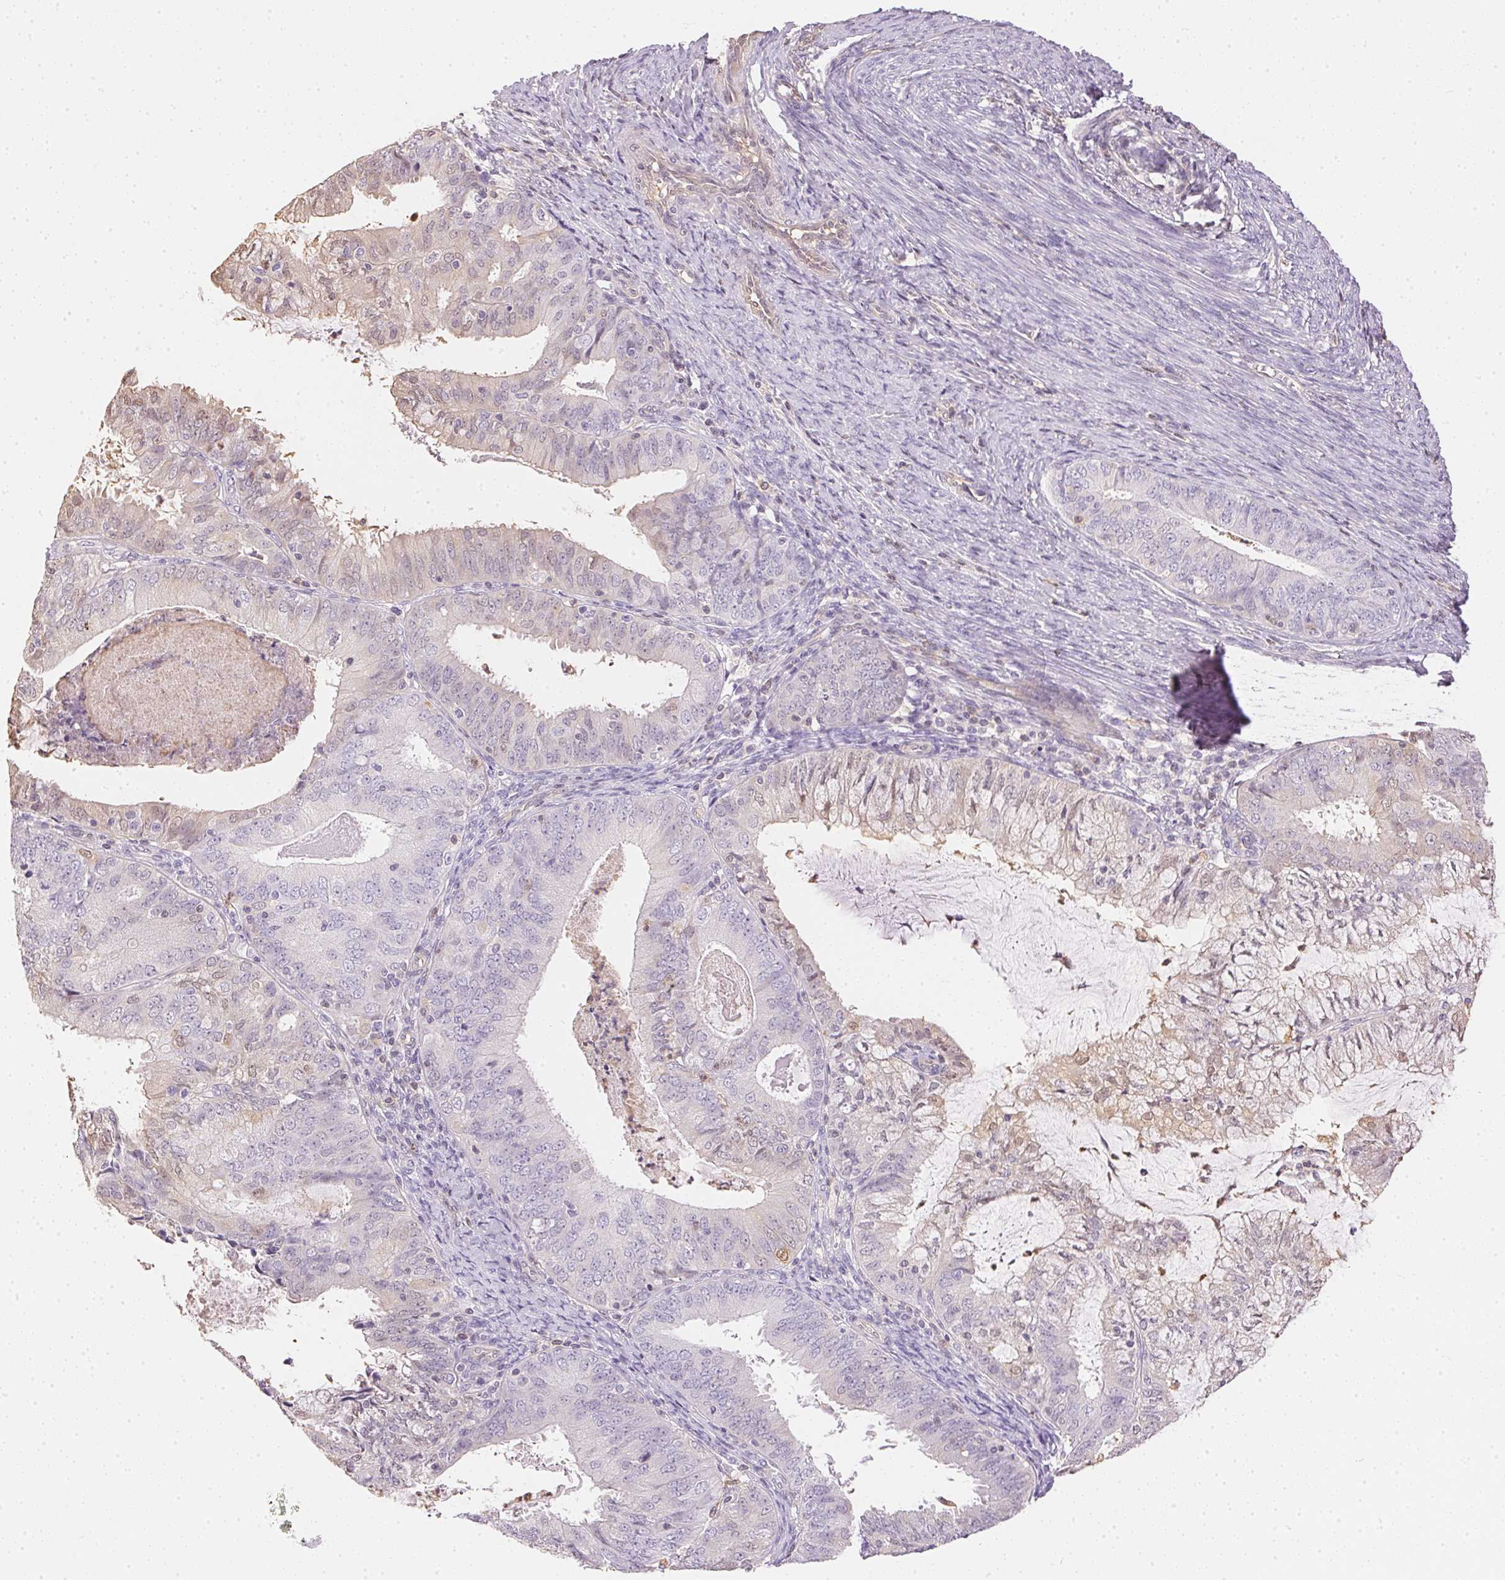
{"staining": {"intensity": "weak", "quantity": "<25%", "location": "cytoplasmic/membranous"}, "tissue": "endometrial cancer", "cell_type": "Tumor cells", "image_type": "cancer", "snomed": [{"axis": "morphology", "description": "Adenocarcinoma, NOS"}, {"axis": "topography", "description": "Endometrium"}], "caption": "There is no significant expression in tumor cells of endometrial adenocarcinoma.", "gene": "S100A3", "patient": {"sex": "female", "age": 57}}